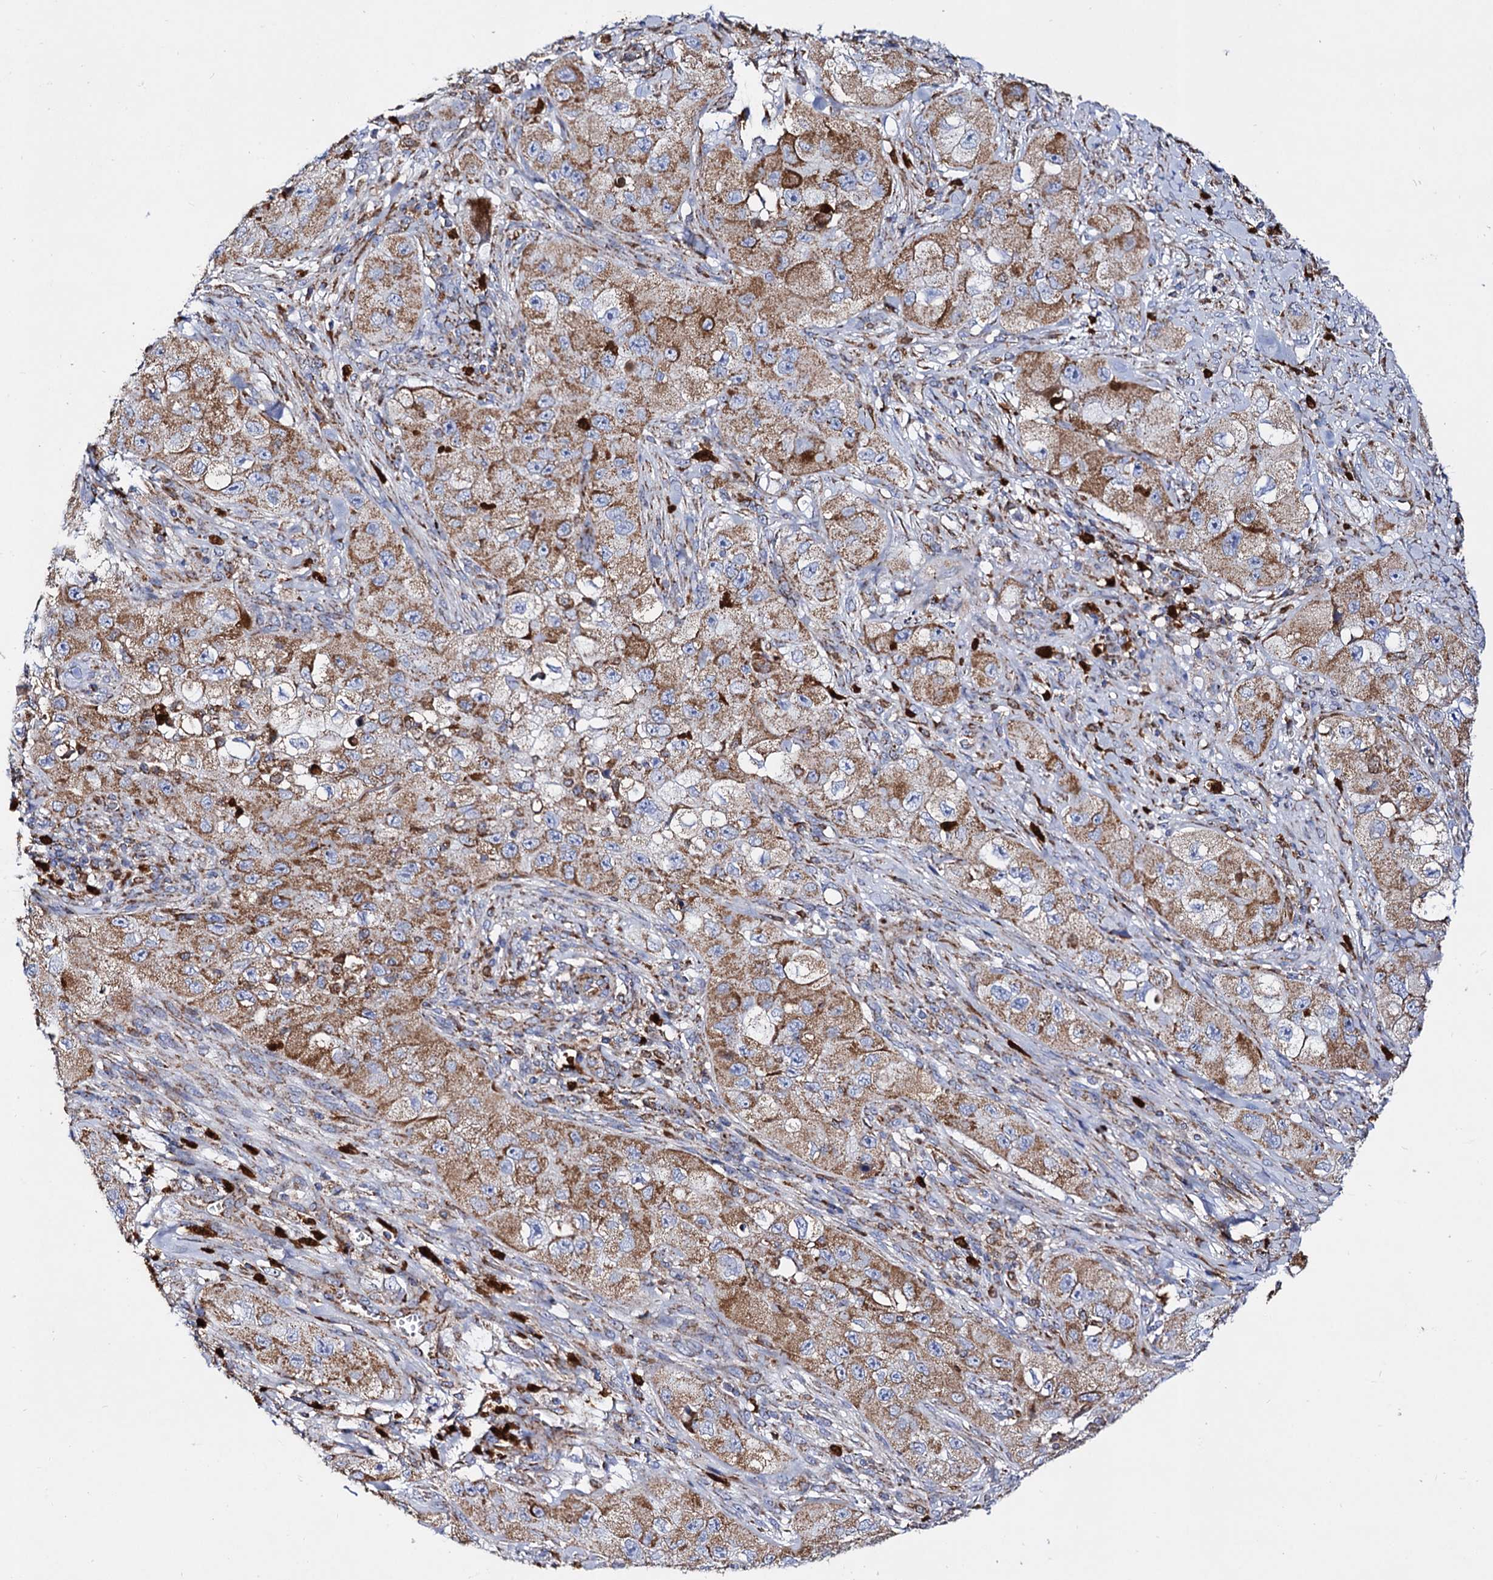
{"staining": {"intensity": "moderate", "quantity": ">75%", "location": "cytoplasmic/membranous"}, "tissue": "skin cancer", "cell_type": "Tumor cells", "image_type": "cancer", "snomed": [{"axis": "morphology", "description": "Squamous cell carcinoma, NOS"}, {"axis": "topography", "description": "Skin"}, {"axis": "topography", "description": "Subcutis"}], "caption": "Moderate cytoplasmic/membranous staining for a protein is identified in approximately >75% of tumor cells of skin squamous cell carcinoma using immunohistochemistry.", "gene": "ACAD9", "patient": {"sex": "male", "age": 73}}